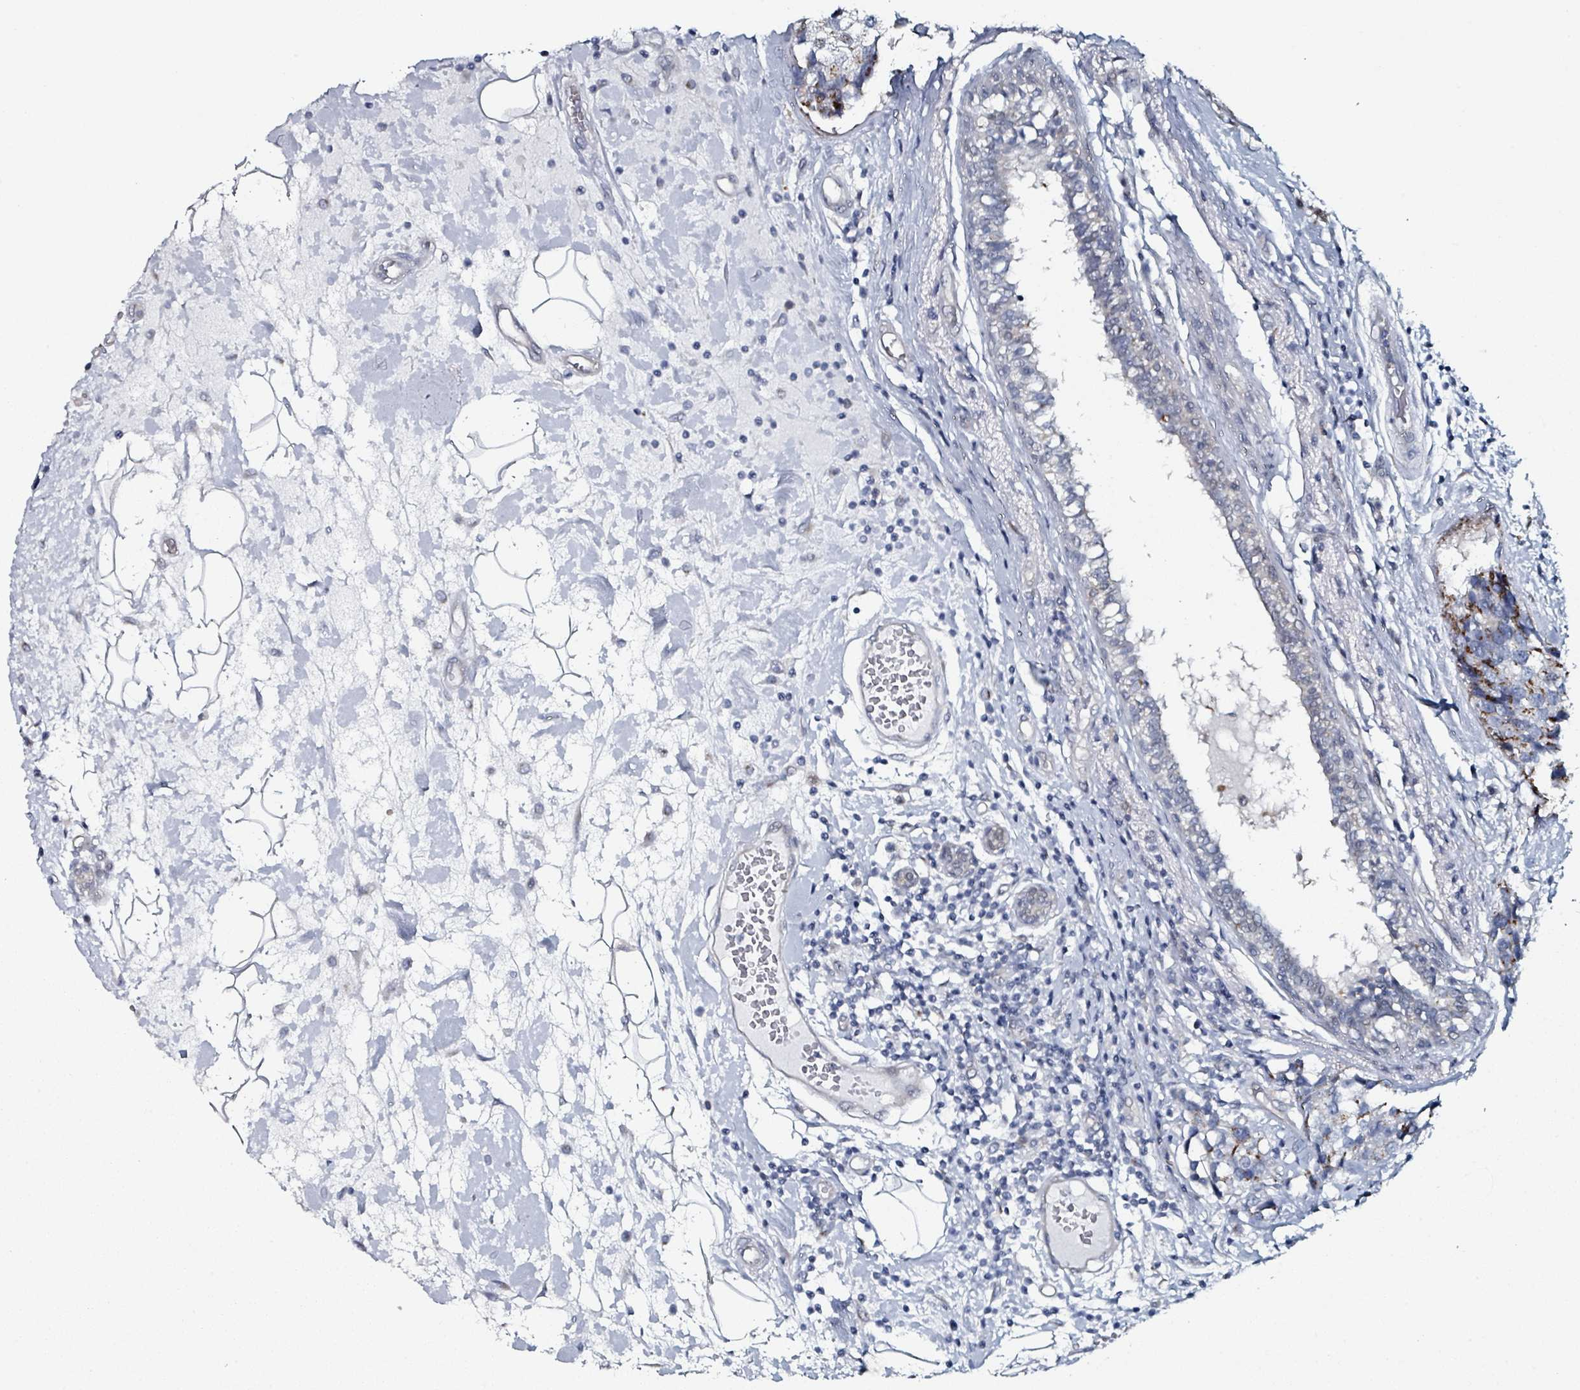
{"staining": {"intensity": "strong", "quantity": "<25%", "location": "cytoplasmic/membranous"}, "tissue": "breast cancer", "cell_type": "Tumor cells", "image_type": "cancer", "snomed": [{"axis": "morphology", "description": "Lobular carcinoma"}, {"axis": "topography", "description": "Breast"}], "caption": "The immunohistochemical stain highlights strong cytoplasmic/membranous expression in tumor cells of breast cancer (lobular carcinoma) tissue. Immunohistochemistry (ihc) stains the protein in brown and the nuclei are stained blue.", "gene": "B3GAT3", "patient": {"sex": "female", "age": 59}}